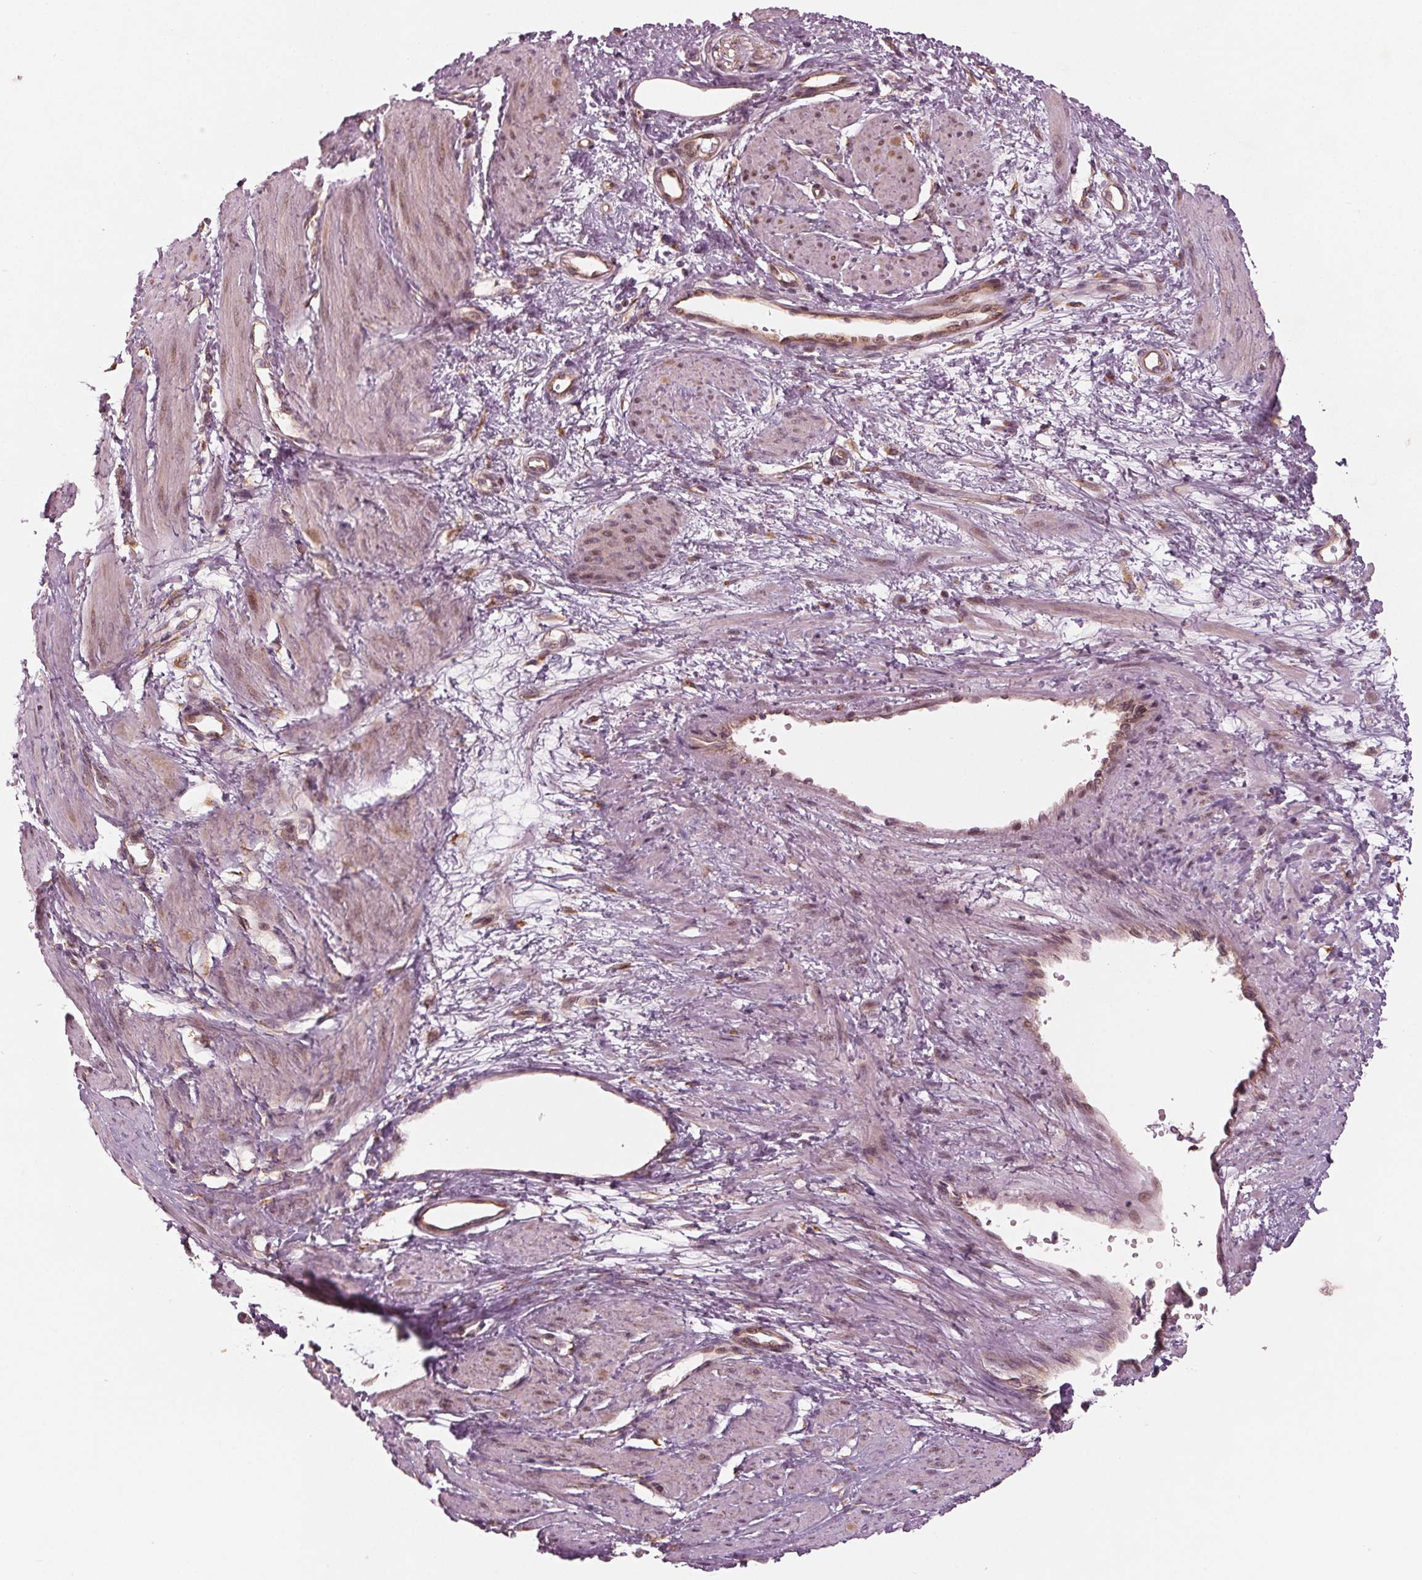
{"staining": {"intensity": "moderate", "quantity": "<25%", "location": "nuclear"}, "tissue": "smooth muscle", "cell_type": "Smooth muscle cells", "image_type": "normal", "snomed": [{"axis": "morphology", "description": "Normal tissue, NOS"}, {"axis": "topography", "description": "Smooth muscle"}, {"axis": "topography", "description": "Uterus"}], "caption": "Unremarkable smooth muscle exhibits moderate nuclear expression in approximately <25% of smooth muscle cells, visualized by immunohistochemistry. The protein is shown in brown color, while the nuclei are stained blue.", "gene": "CMIP", "patient": {"sex": "female", "age": 39}}